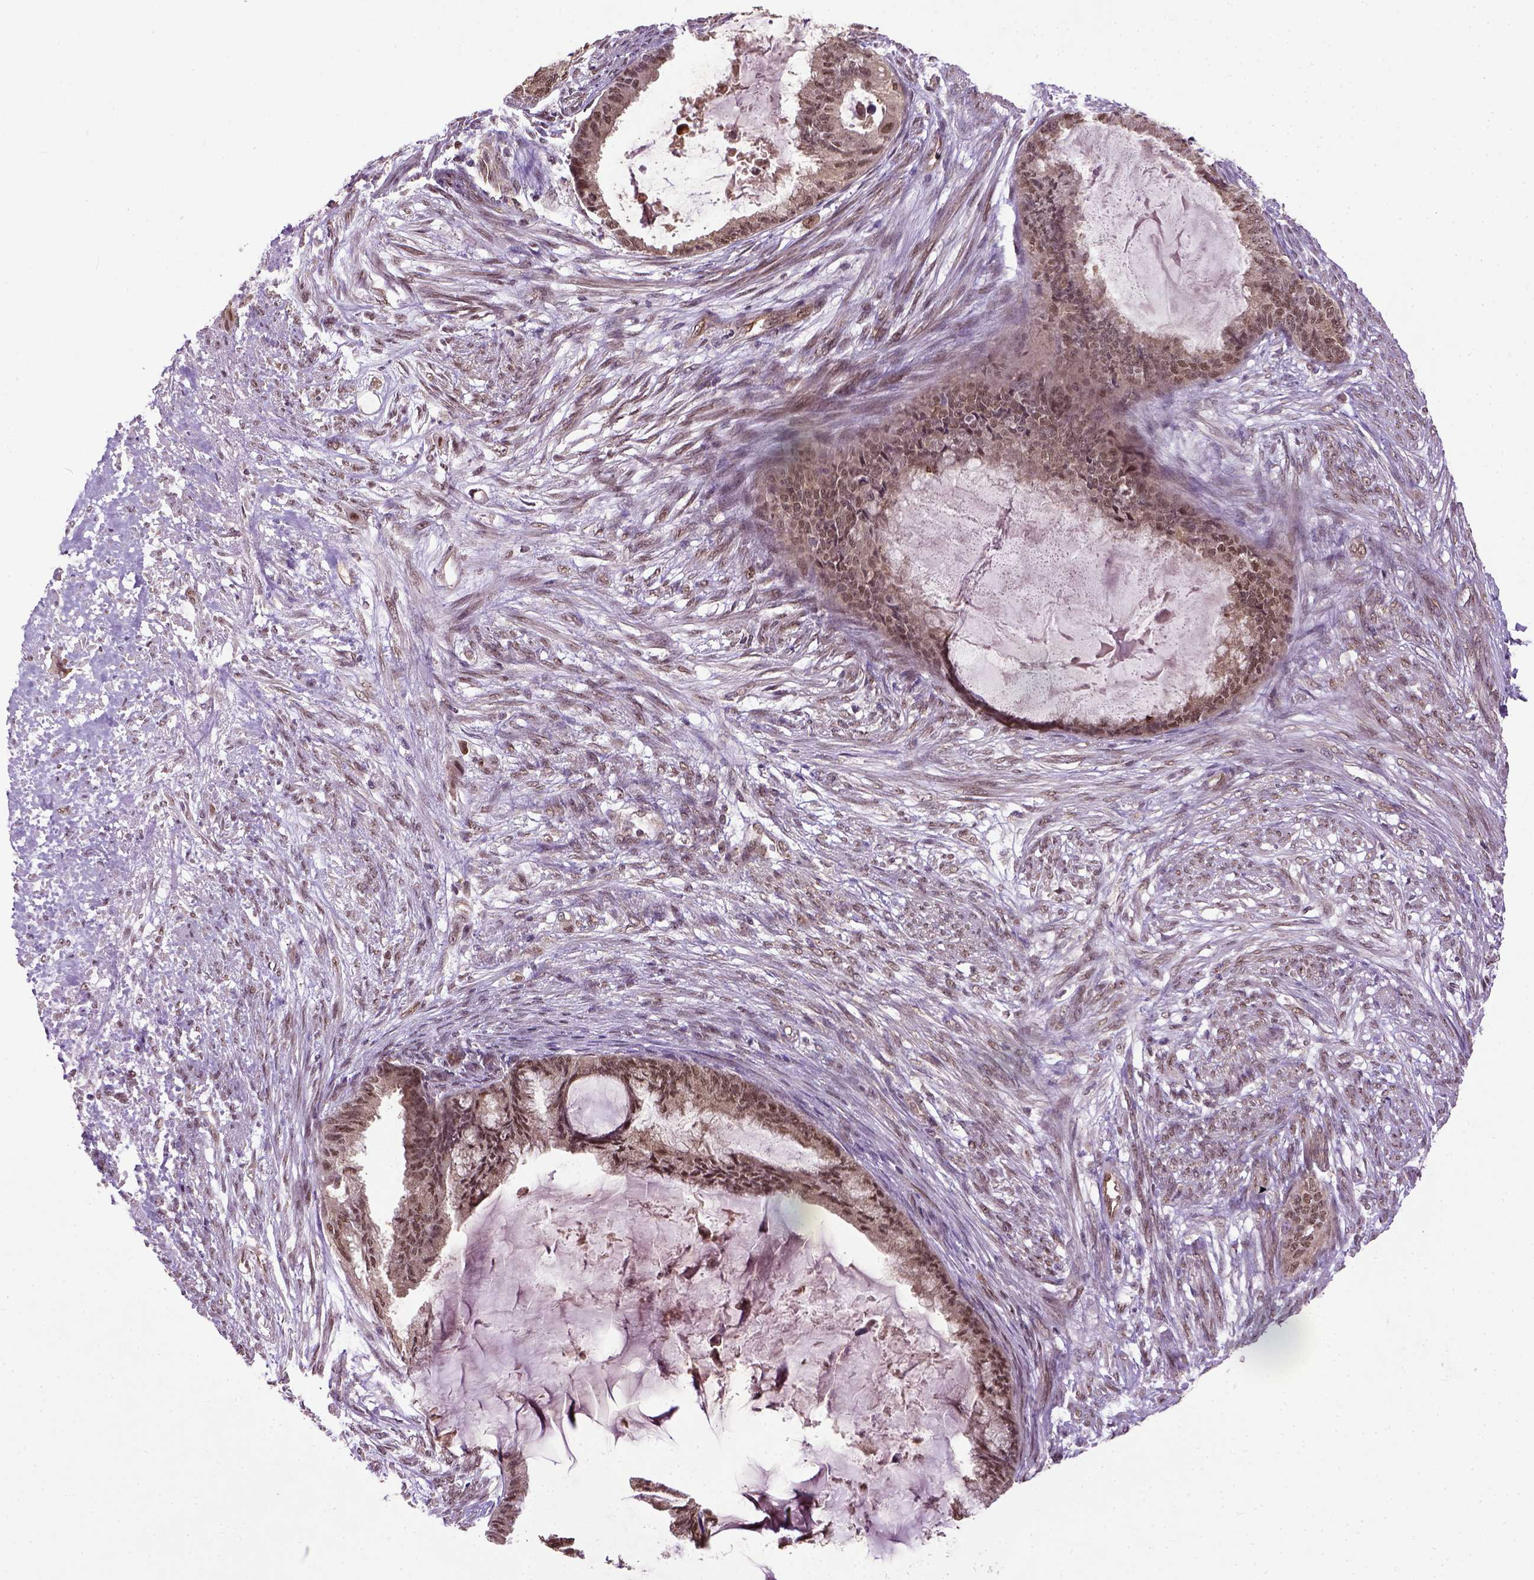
{"staining": {"intensity": "moderate", "quantity": ">75%", "location": "cytoplasmic/membranous,nuclear"}, "tissue": "endometrial cancer", "cell_type": "Tumor cells", "image_type": "cancer", "snomed": [{"axis": "morphology", "description": "Adenocarcinoma, NOS"}, {"axis": "topography", "description": "Endometrium"}], "caption": "DAB immunohistochemical staining of endometrial cancer exhibits moderate cytoplasmic/membranous and nuclear protein expression in approximately >75% of tumor cells.", "gene": "UBA3", "patient": {"sex": "female", "age": 86}}